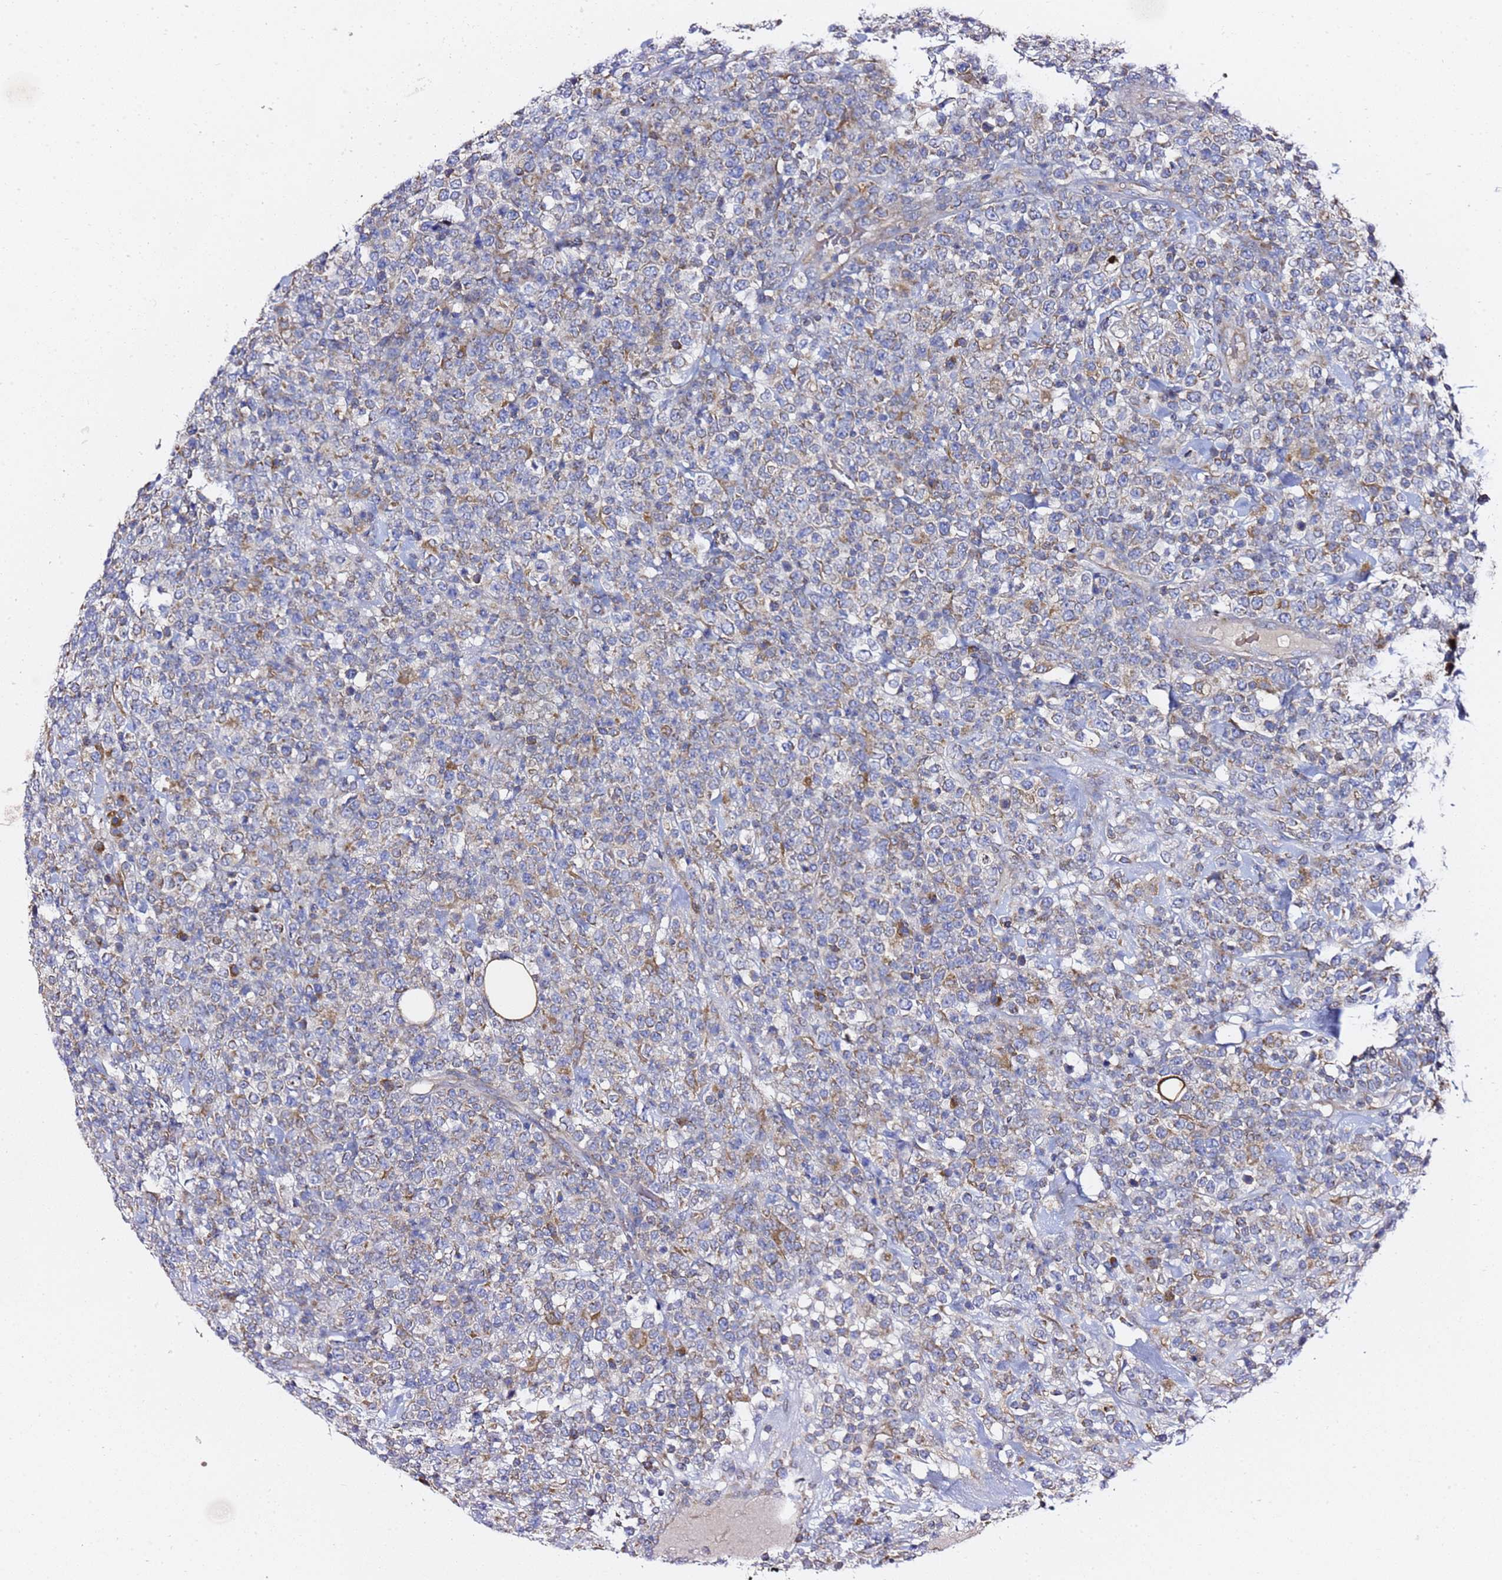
{"staining": {"intensity": "weak", "quantity": "25%-75%", "location": "cytoplasmic/membranous"}, "tissue": "lymphoma", "cell_type": "Tumor cells", "image_type": "cancer", "snomed": [{"axis": "morphology", "description": "Malignant lymphoma, non-Hodgkin's type, High grade"}, {"axis": "topography", "description": "Colon"}], "caption": "High-power microscopy captured an immunohistochemistry (IHC) micrograph of lymphoma, revealing weak cytoplasmic/membranous positivity in about 25%-75% of tumor cells.", "gene": "C19orf12", "patient": {"sex": "female", "age": 53}}